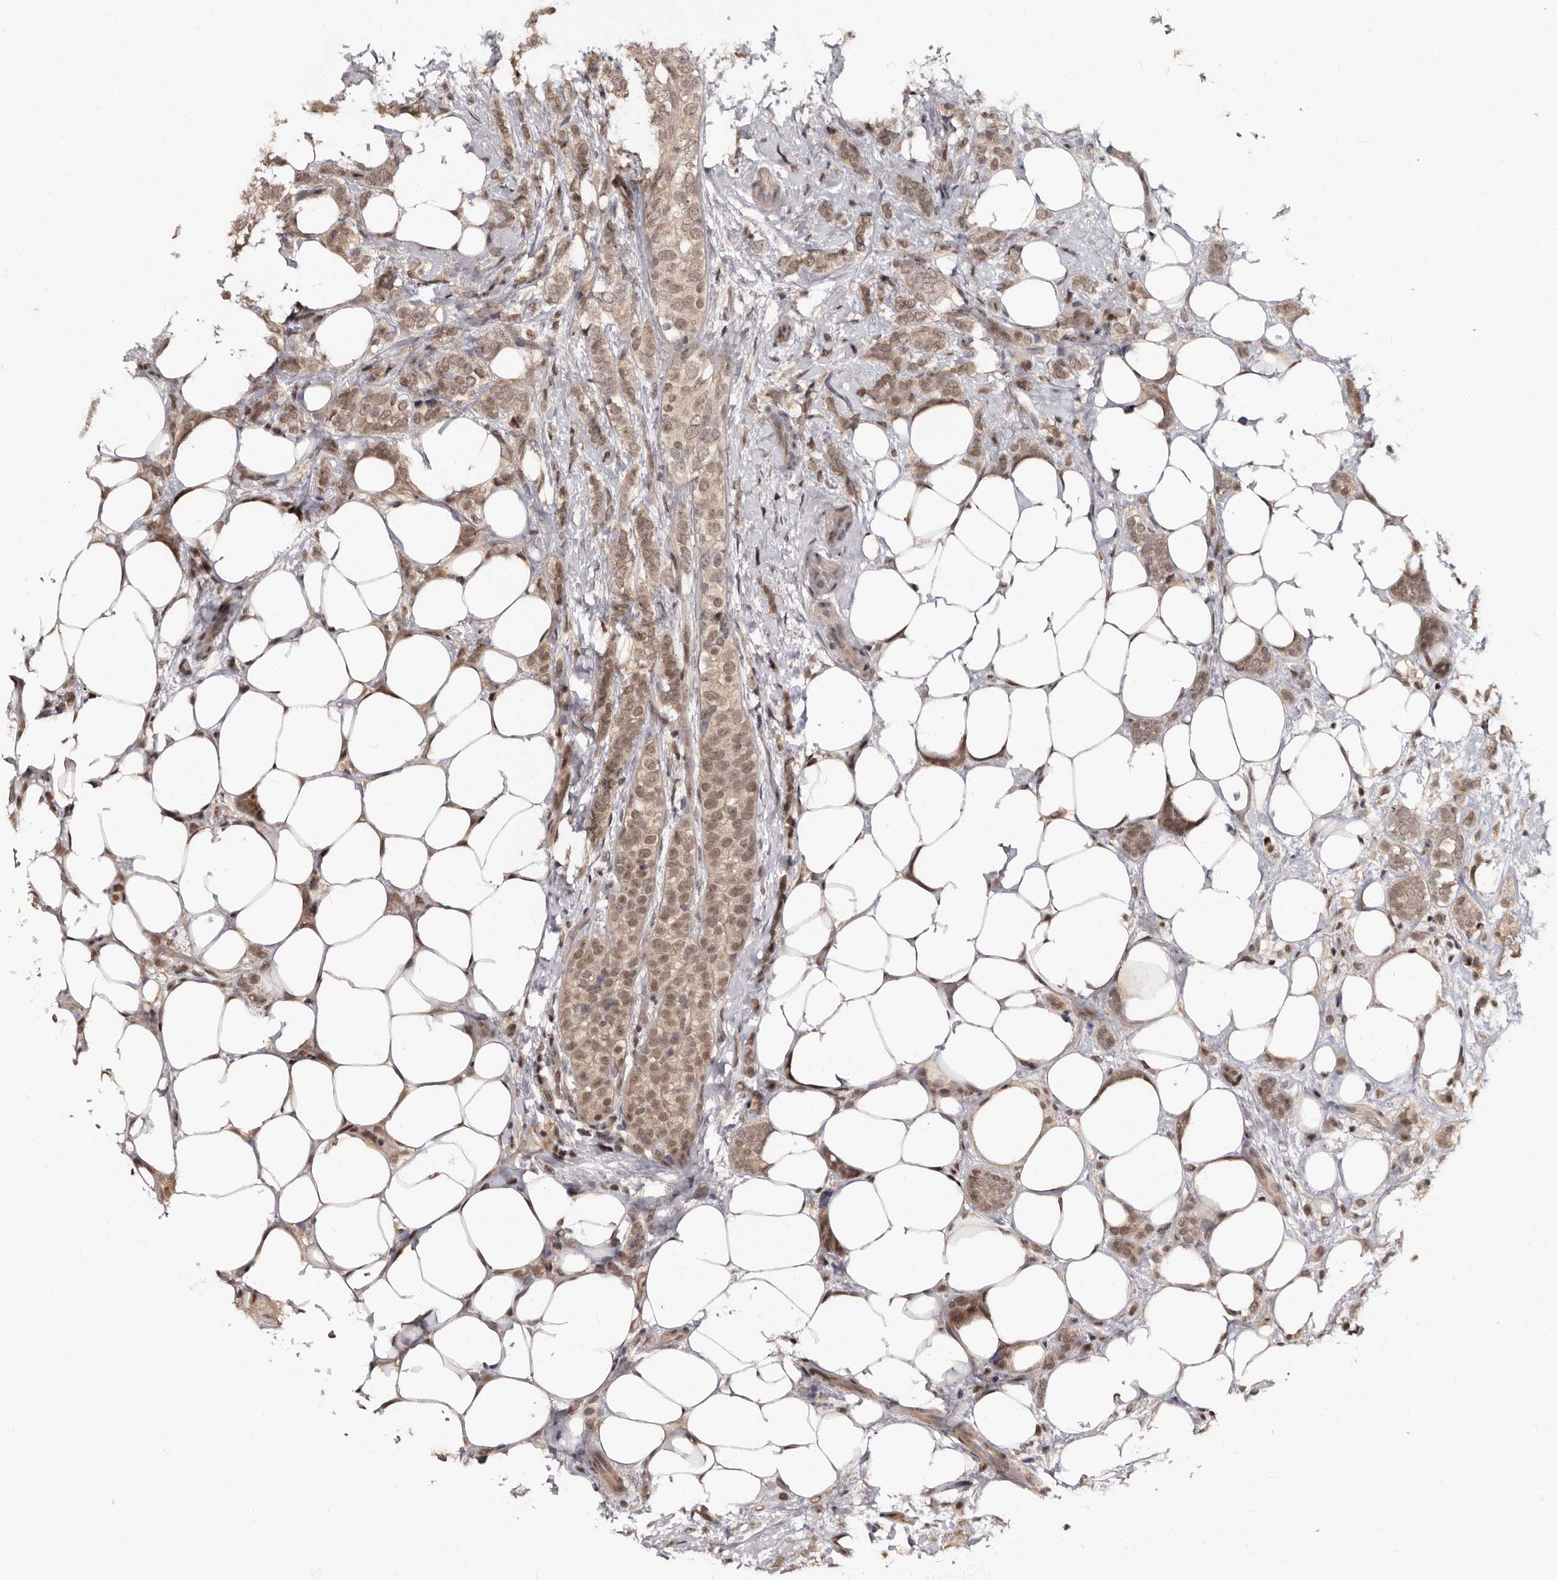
{"staining": {"intensity": "moderate", "quantity": ">75%", "location": "nuclear"}, "tissue": "breast cancer", "cell_type": "Tumor cells", "image_type": "cancer", "snomed": [{"axis": "morphology", "description": "Lobular carcinoma"}, {"axis": "topography", "description": "Breast"}], "caption": "Breast cancer (lobular carcinoma) stained with a protein marker shows moderate staining in tumor cells.", "gene": "TBC1D22B", "patient": {"sex": "female", "age": 50}}